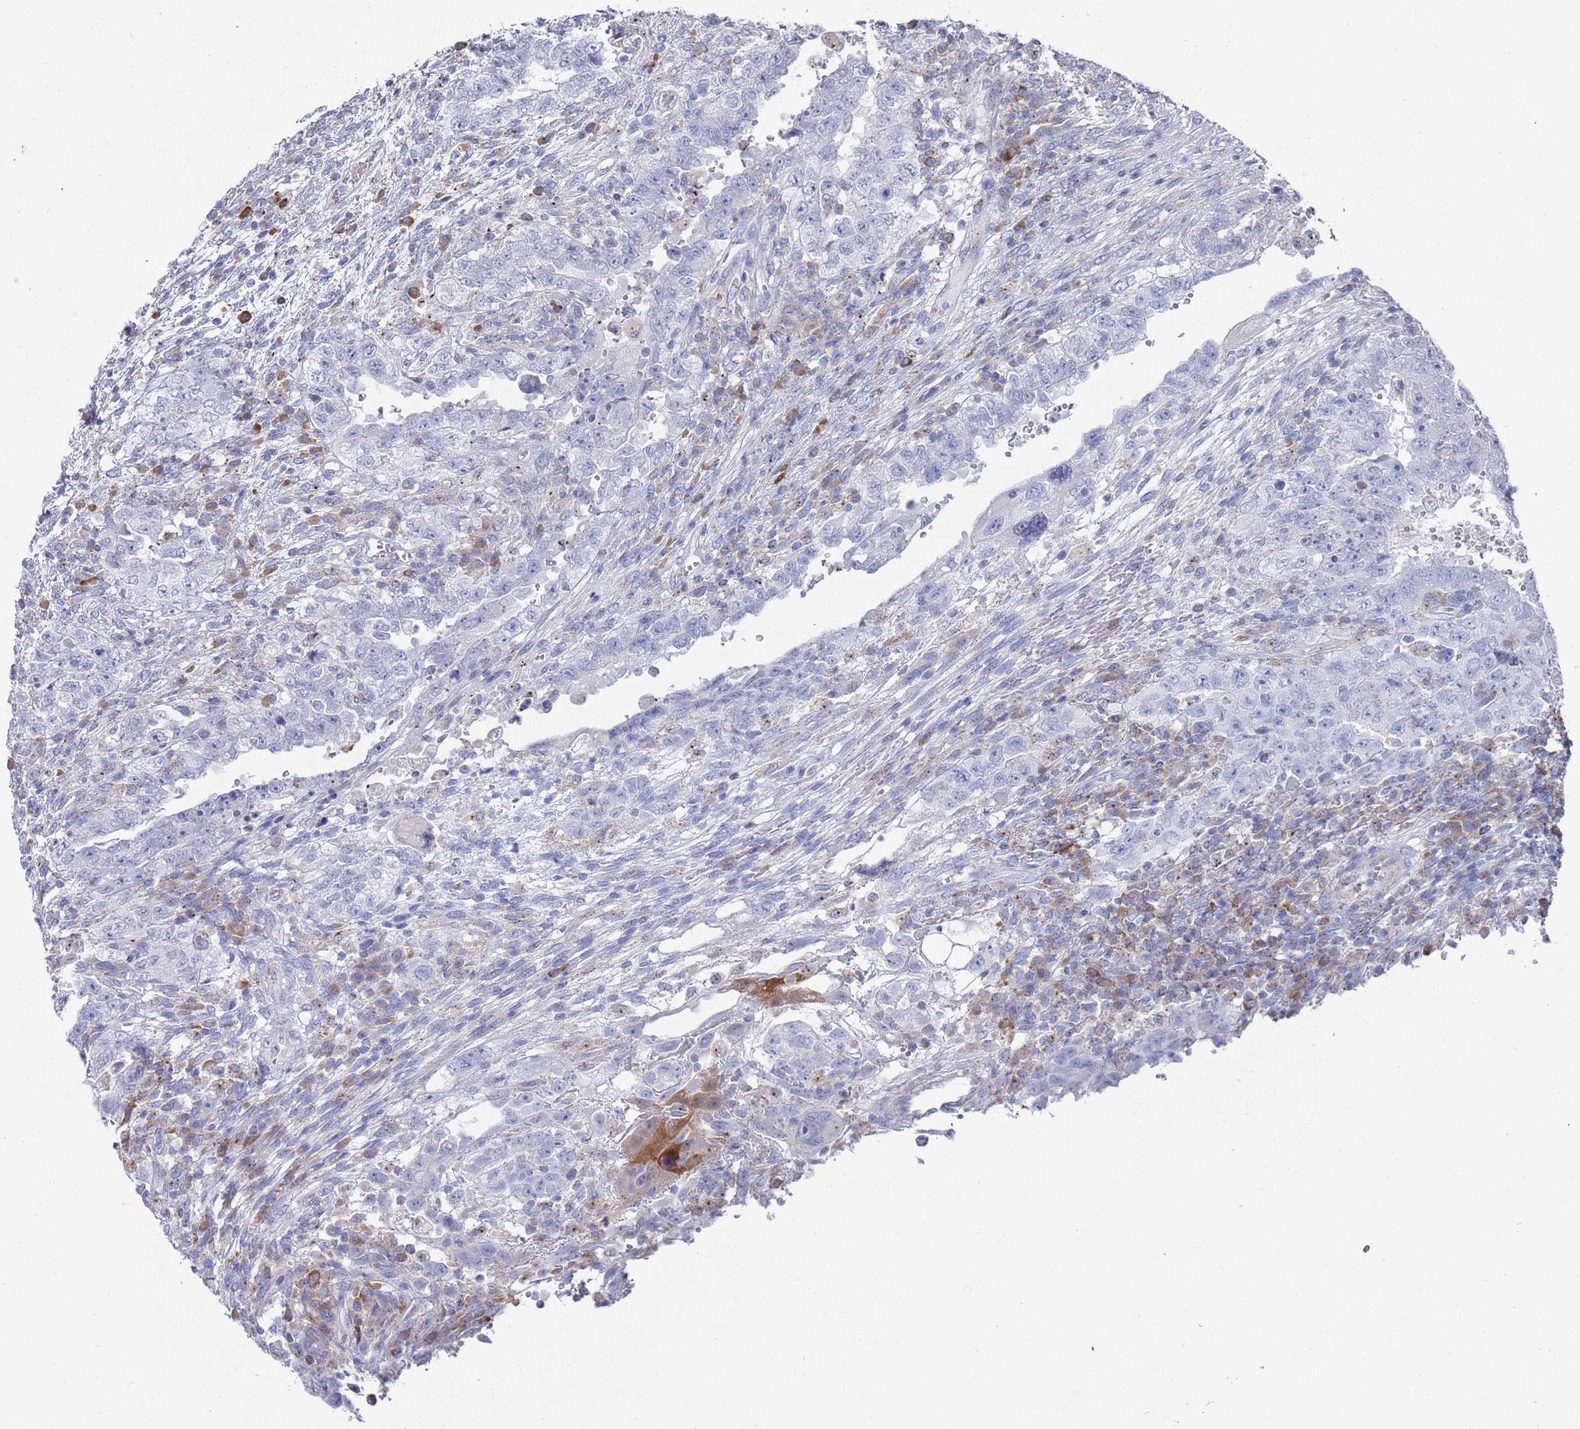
{"staining": {"intensity": "negative", "quantity": "none", "location": "none"}, "tissue": "testis cancer", "cell_type": "Tumor cells", "image_type": "cancer", "snomed": [{"axis": "morphology", "description": "Carcinoma, Embryonal, NOS"}, {"axis": "topography", "description": "Testis"}], "caption": "This image is of testis embryonal carcinoma stained with immunohistochemistry (IHC) to label a protein in brown with the nuclei are counter-stained blue. There is no positivity in tumor cells. The staining was performed using DAB to visualize the protein expression in brown, while the nuclei were stained in blue with hematoxylin (Magnification: 20x).", "gene": "MAT1A", "patient": {"sex": "male", "age": 26}}